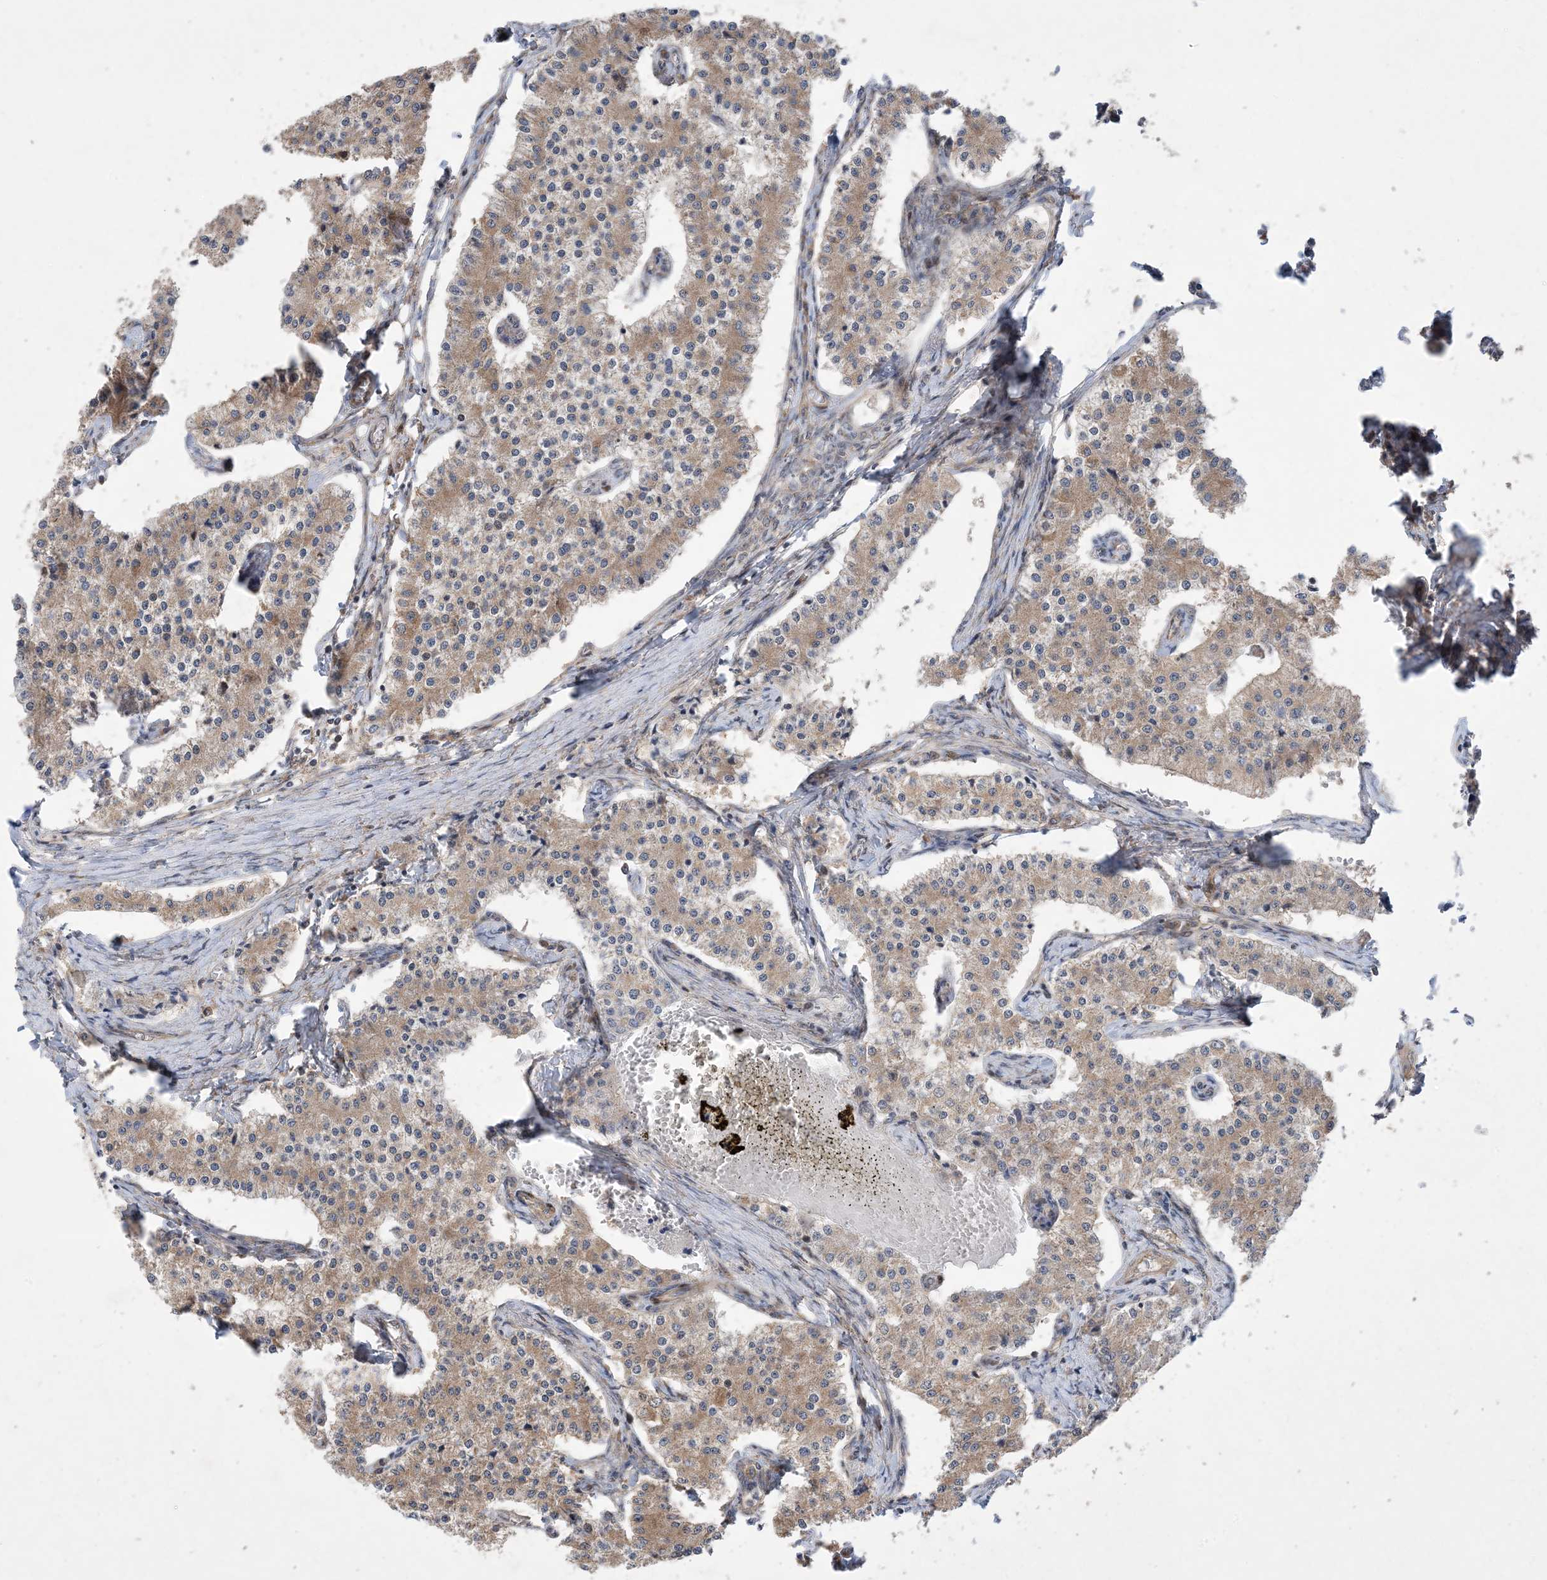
{"staining": {"intensity": "weak", "quantity": ">75%", "location": "cytoplasmic/membranous"}, "tissue": "carcinoid", "cell_type": "Tumor cells", "image_type": "cancer", "snomed": [{"axis": "morphology", "description": "Carcinoid, malignant, NOS"}, {"axis": "topography", "description": "Colon"}], "caption": "DAB (3,3'-diaminobenzidine) immunohistochemical staining of human carcinoid demonstrates weak cytoplasmic/membranous protein positivity in about >75% of tumor cells.", "gene": "HEMK1", "patient": {"sex": "female", "age": 52}}